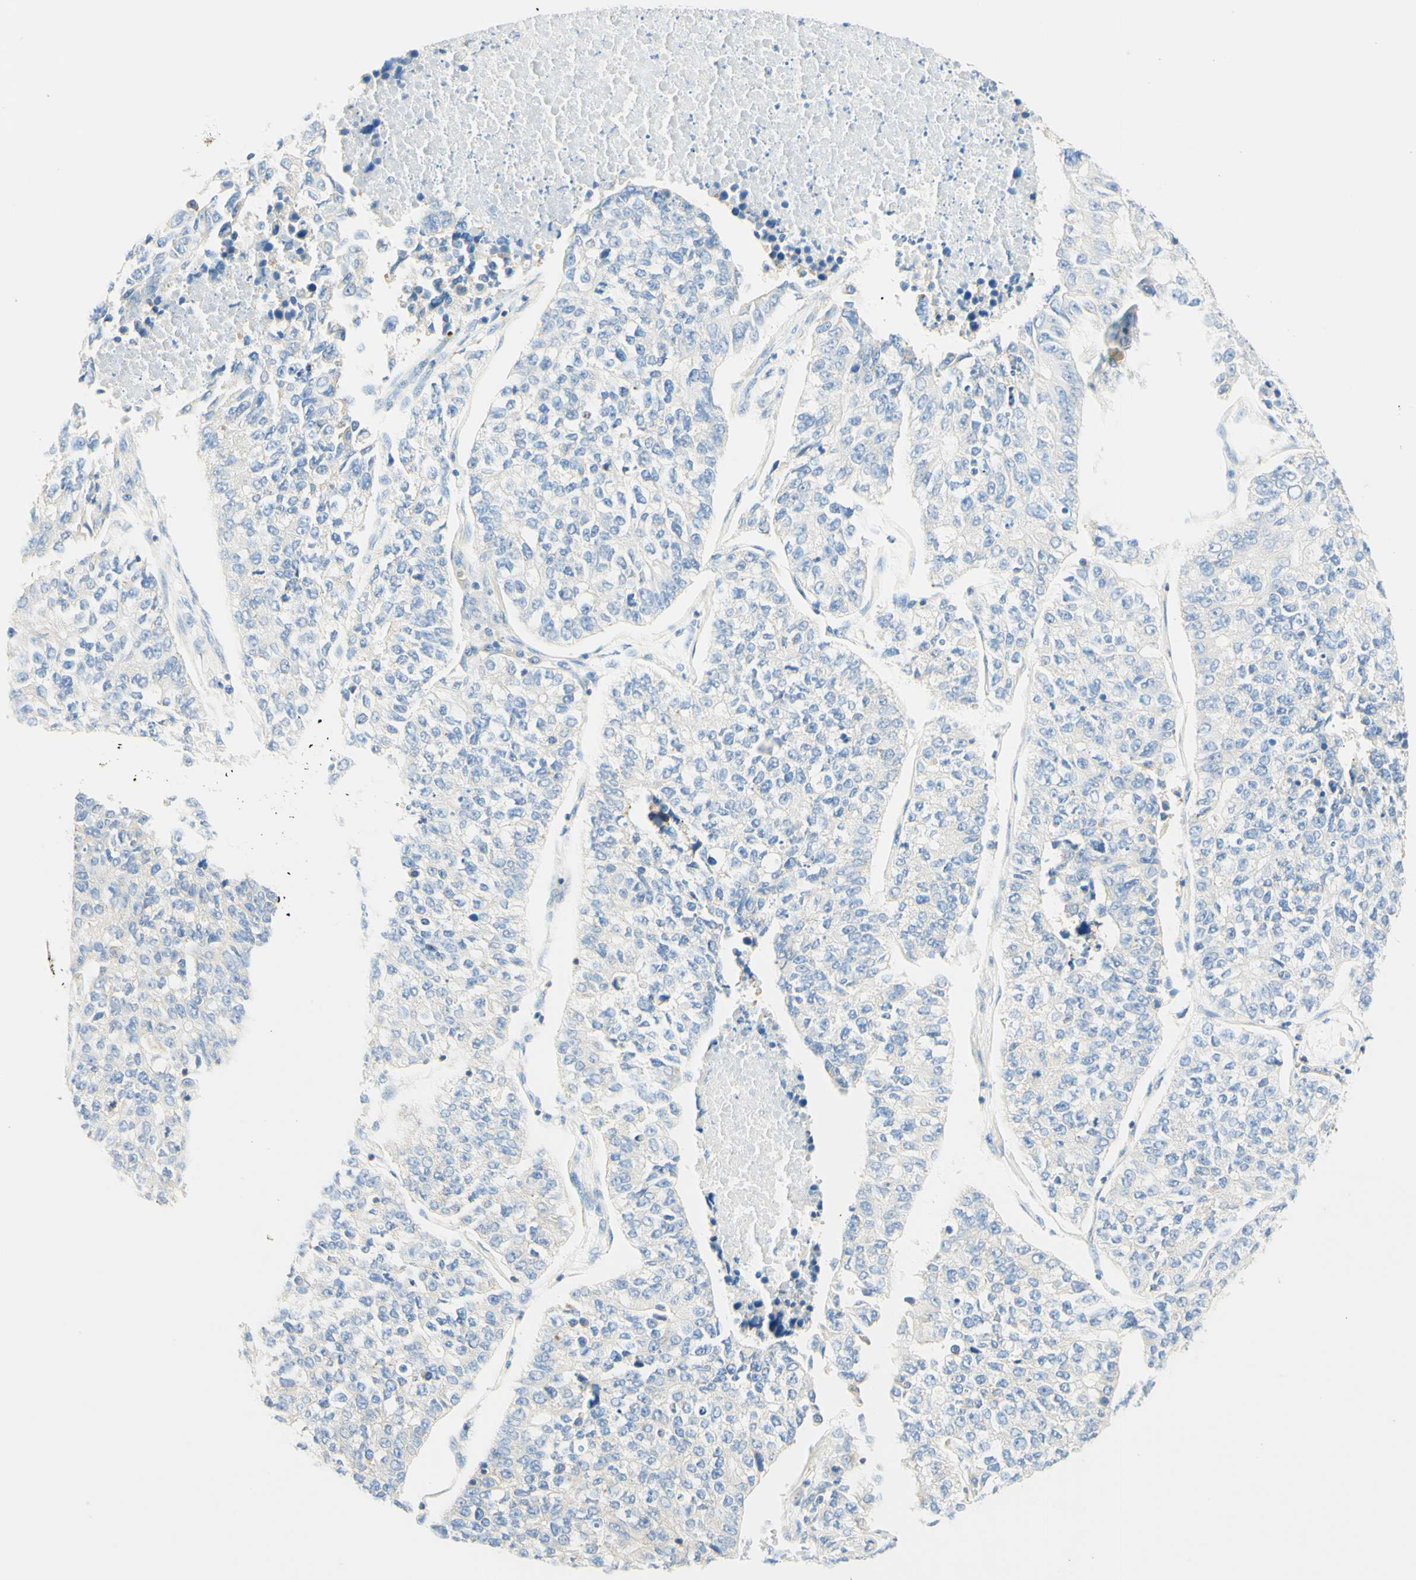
{"staining": {"intensity": "negative", "quantity": "none", "location": "none"}, "tissue": "lung cancer", "cell_type": "Tumor cells", "image_type": "cancer", "snomed": [{"axis": "morphology", "description": "Adenocarcinoma, NOS"}, {"axis": "topography", "description": "Lung"}], "caption": "Lung cancer (adenocarcinoma) was stained to show a protein in brown. There is no significant staining in tumor cells.", "gene": "LAT", "patient": {"sex": "male", "age": 49}}